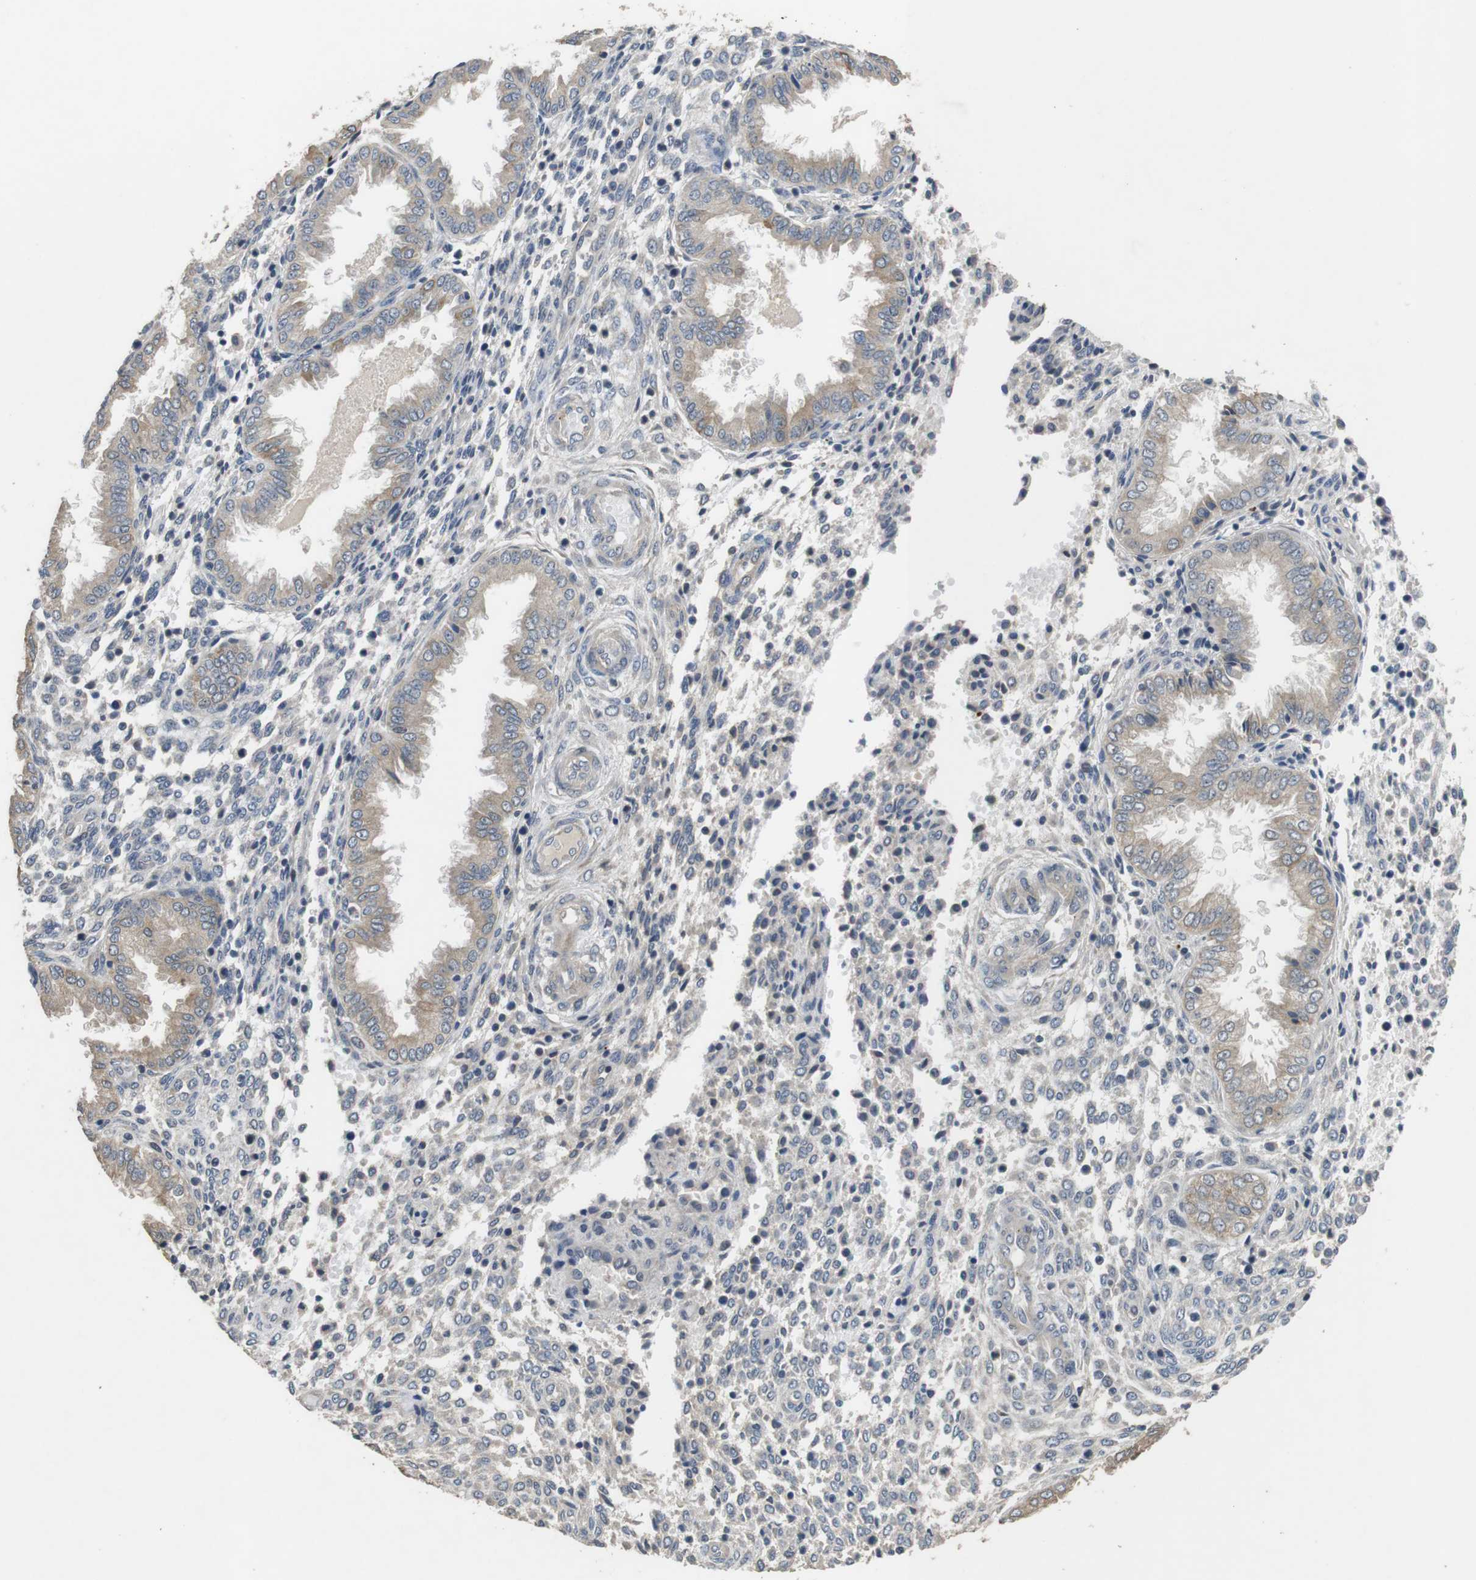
{"staining": {"intensity": "negative", "quantity": "none", "location": "none"}, "tissue": "endometrium", "cell_type": "Cells in endometrial stroma", "image_type": "normal", "snomed": [{"axis": "morphology", "description": "Normal tissue, NOS"}, {"axis": "topography", "description": "Endometrium"}], "caption": "Immunohistochemistry (IHC) of benign human endometrium reveals no expression in cells in endometrial stroma.", "gene": "ADGRL3", "patient": {"sex": "female", "age": 33}}